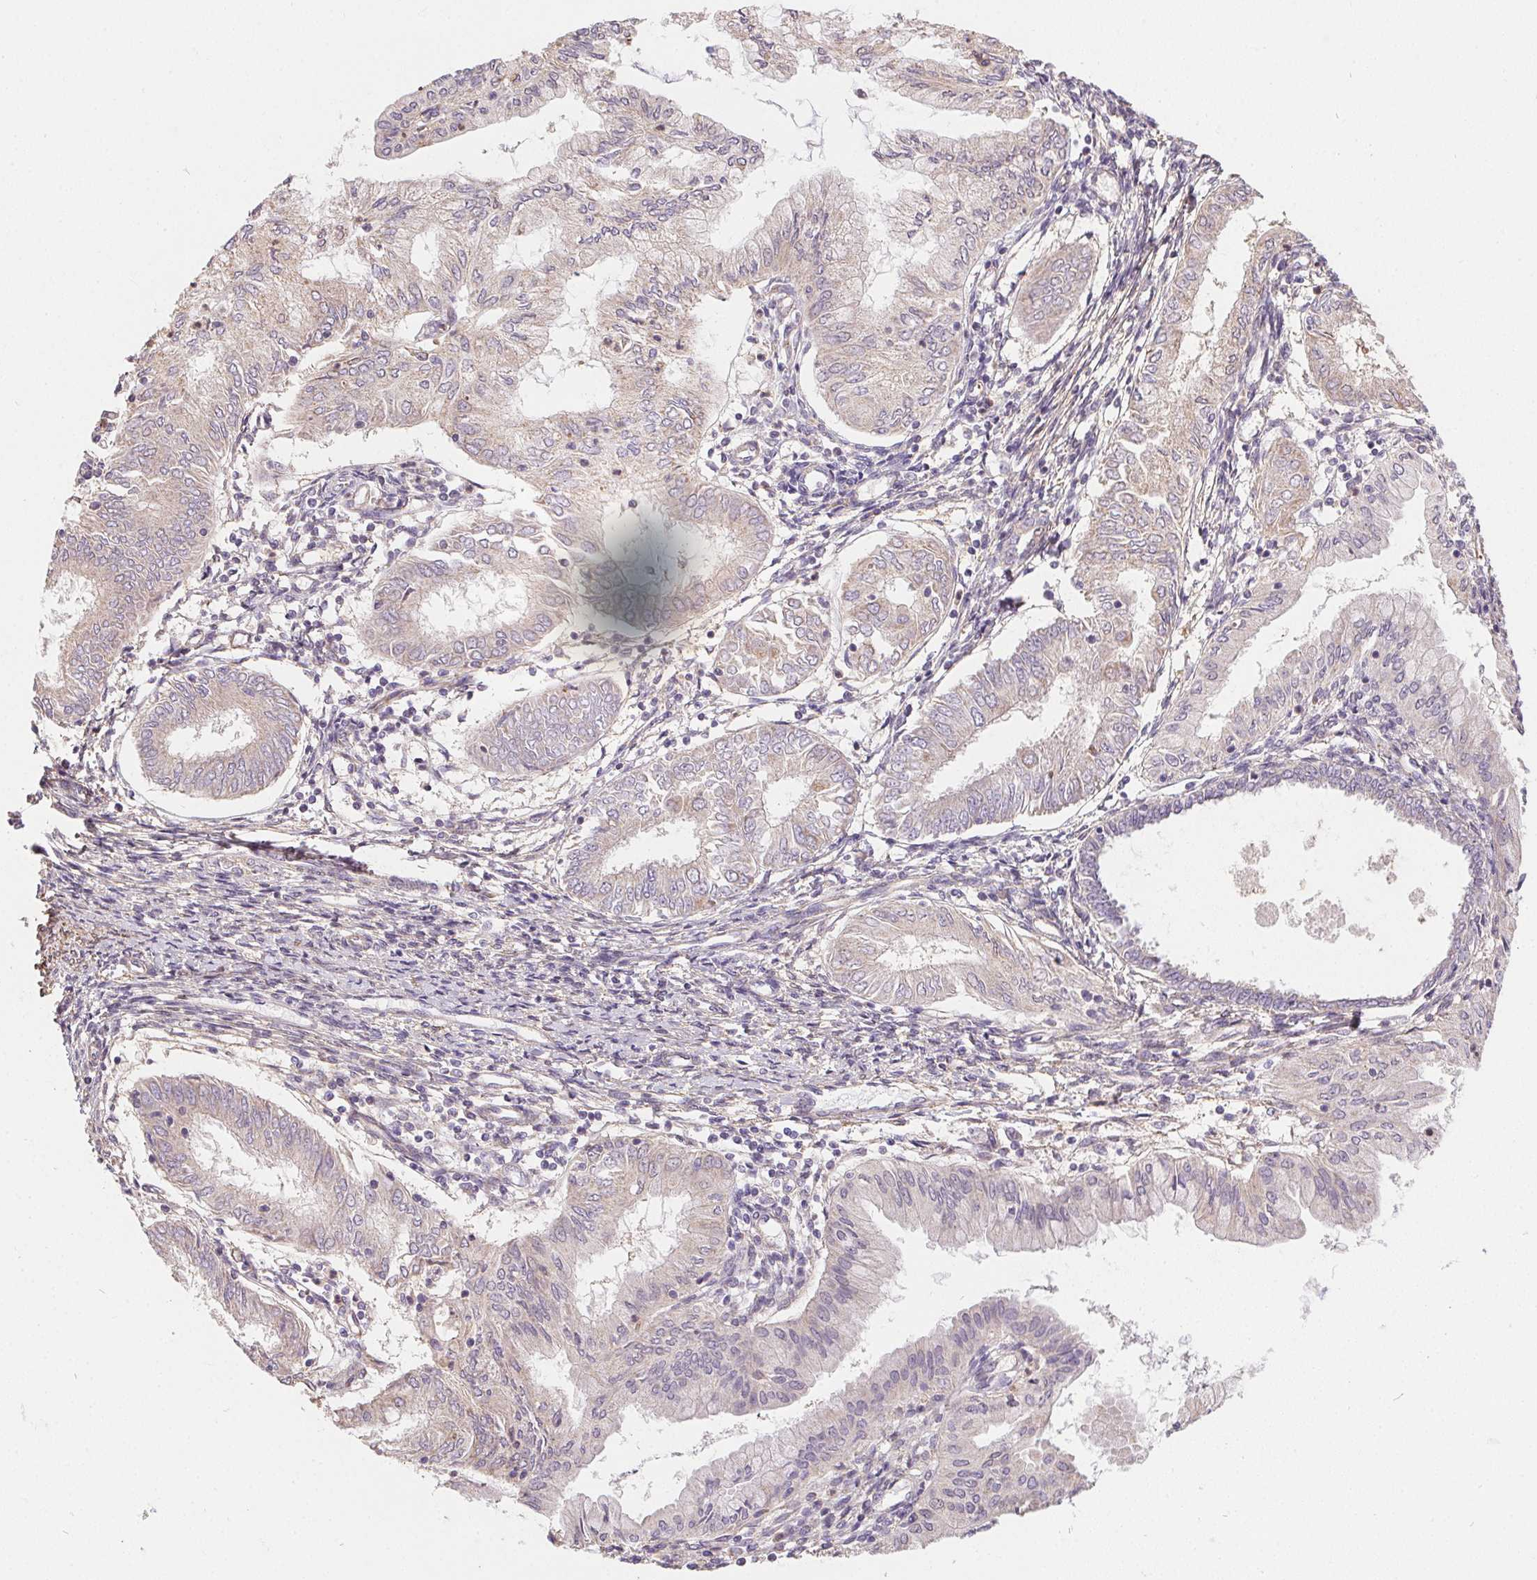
{"staining": {"intensity": "negative", "quantity": "none", "location": "none"}, "tissue": "endometrial cancer", "cell_type": "Tumor cells", "image_type": "cancer", "snomed": [{"axis": "morphology", "description": "Adenocarcinoma, NOS"}, {"axis": "topography", "description": "Endometrium"}], "caption": "Endometrial cancer (adenocarcinoma) stained for a protein using IHC demonstrates no positivity tumor cells.", "gene": "REV3L", "patient": {"sex": "female", "age": 68}}